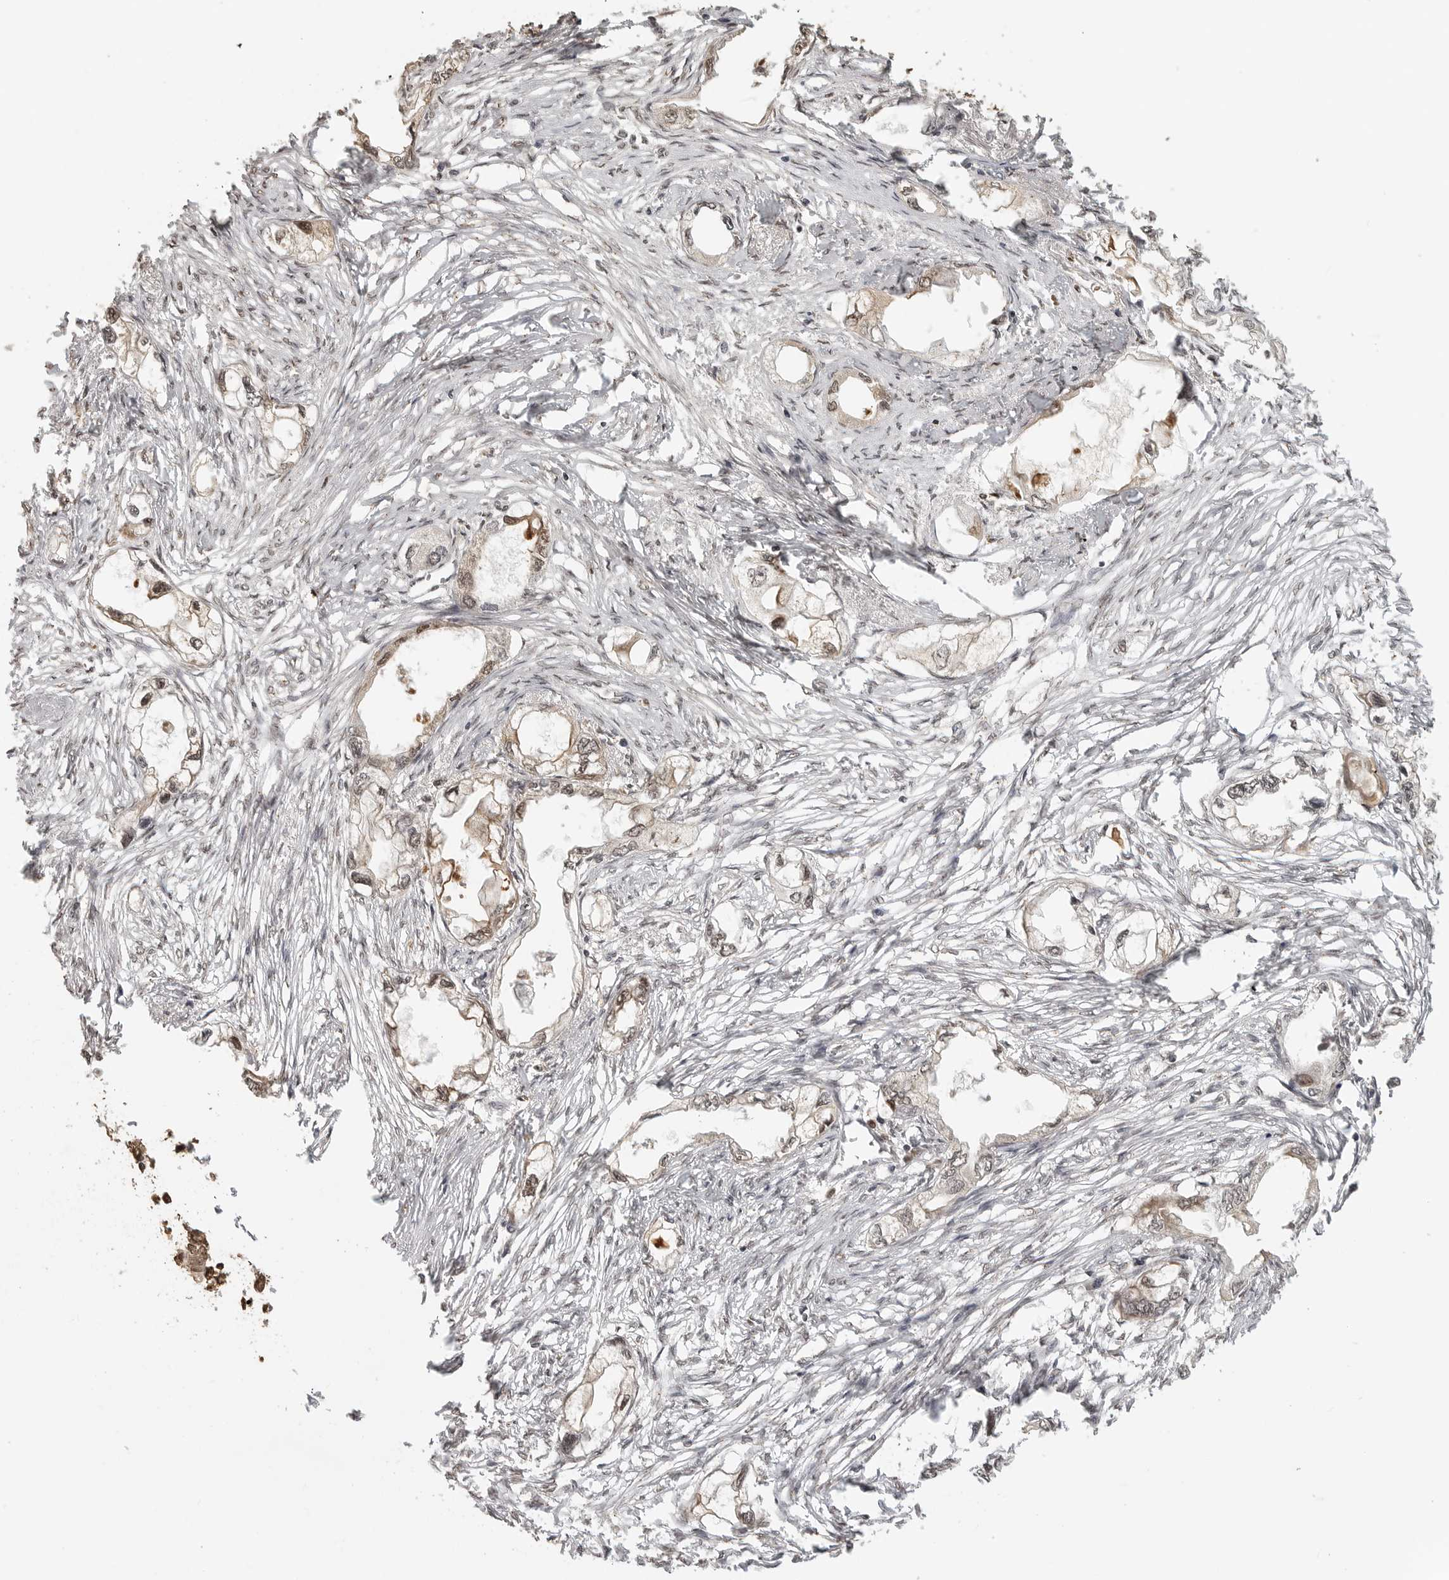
{"staining": {"intensity": "weak", "quantity": "<25%", "location": "nuclear"}, "tissue": "endometrial cancer", "cell_type": "Tumor cells", "image_type": "cancer", "snomed": [{"axis": "morphology", "description": "Adenocarcinoma, NOS"}, {"axis": "morphology", "description": "Adenocarcinoma, metastatic, NOS"}, {"axis": "topography", "description": "Adipose tissue"}, {"axis": "topography", "description": "Endometrium"}], "caption": "Immunohistochemistry histopathology image of human endometrial metastatic adenocarcinoma stained for a protein (brown), which reveals no positivity in tumor cells.", "gene": "CLOCK", "patient": {"sex": "female", "age": 67}}